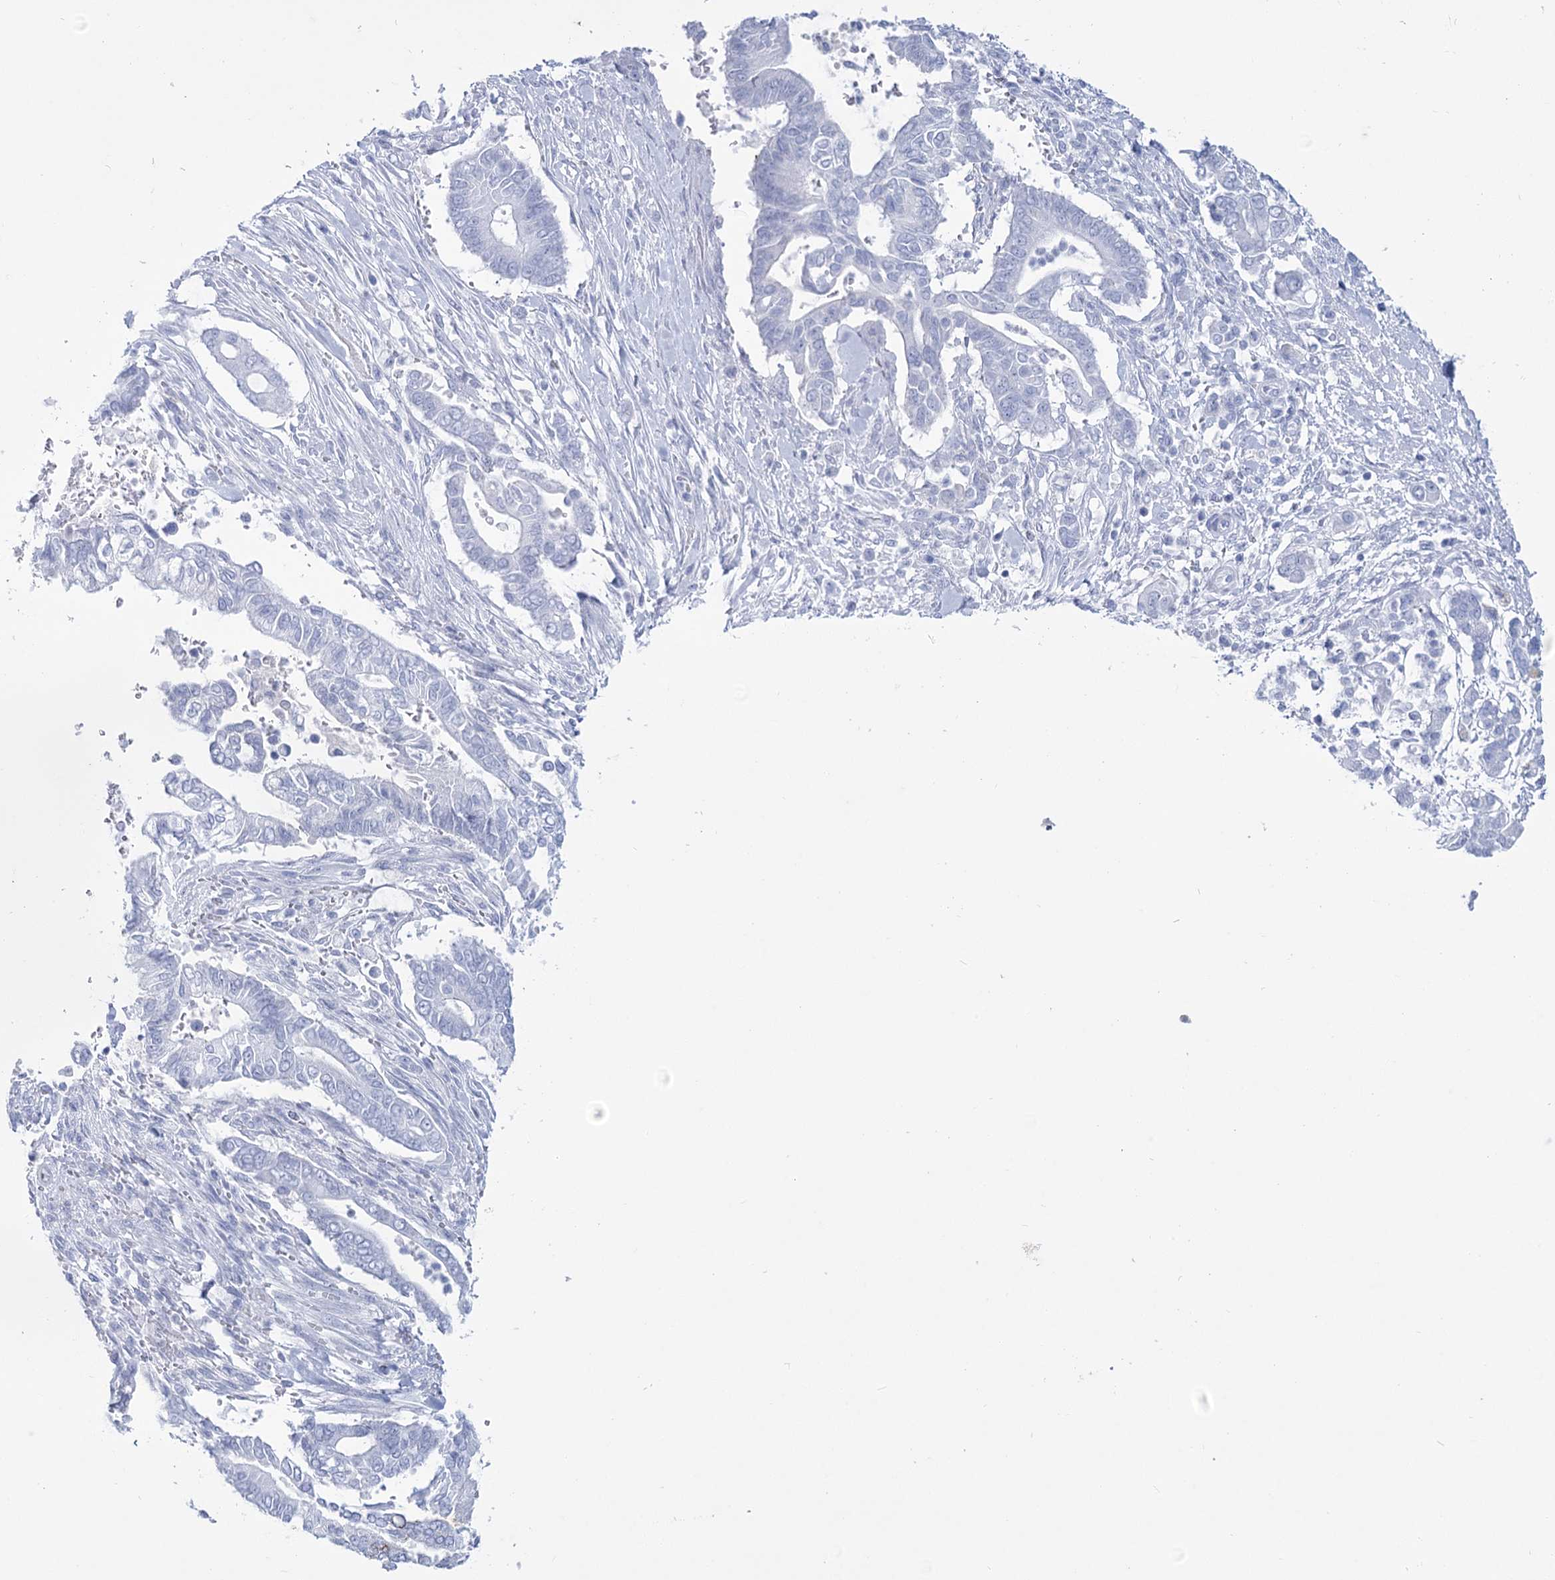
{"staining": {"intensity": "negative", "quantity": "none", "location": "none"}, "tissue": "pancreatic cancer", "cell_type": "Tumor cells", "image_type": "cancer", "snomed": [{"axis": "morphology", "description": "Adenocarcinoma, NOS"}, {"axis": "topography", "description": "Pancreas"}], "caption": "High power microscopy photomicrograph of an IHC image of adenocarcinoma (pancreatic), revealing no significant positivity in tumor cells.", "gene": "RNF186", "patient": {"sex": "male", "age": 68}}